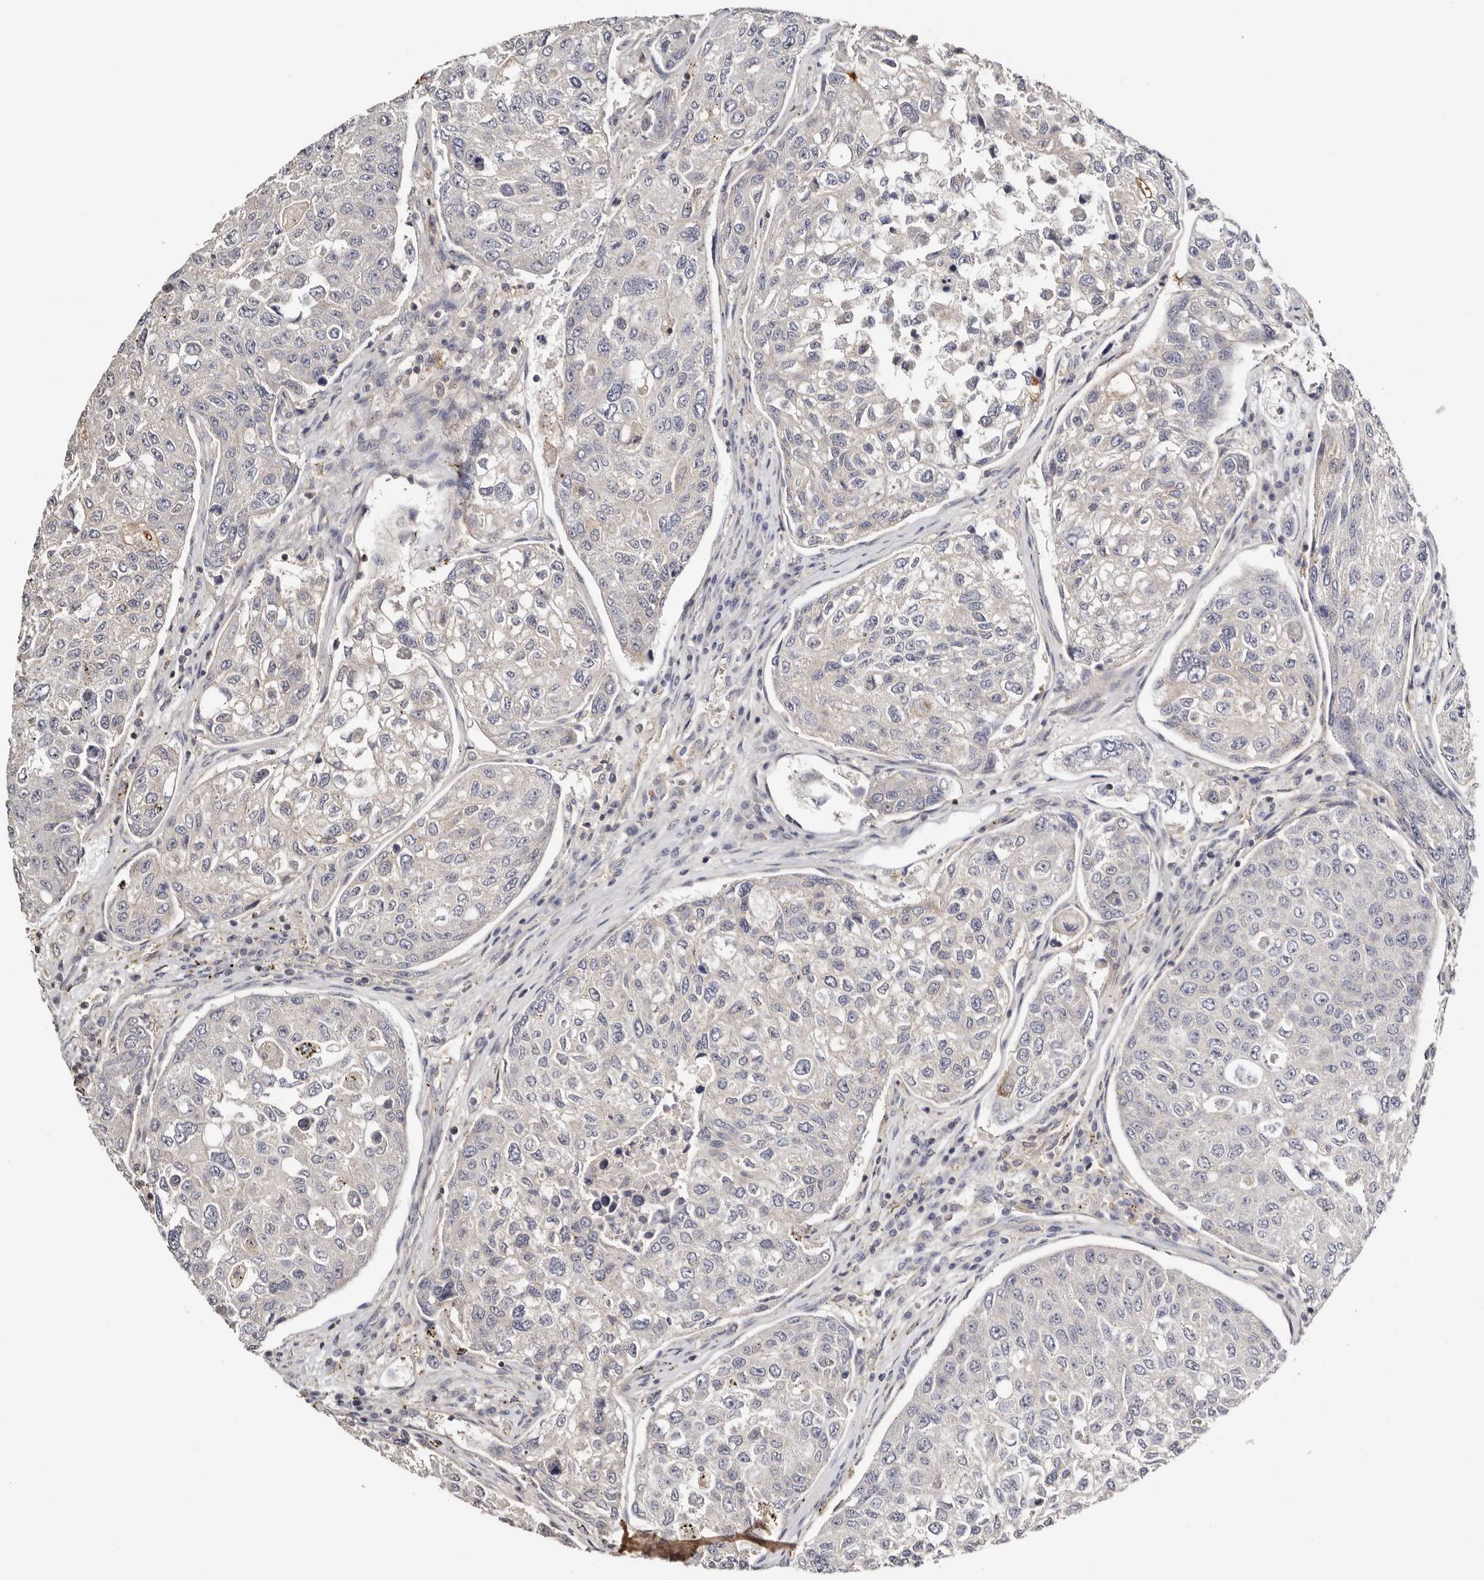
{"staining": {"intensity": "weak", "quantity": "<25%", "location": "cytoplasmic/membranous"}, "tissue": "urothelial cancer", "cell_type": "Tumor cells", "image_type": "cancer", "snomed": [{"axis": "morphology", "description": "Urothelial carcinoma, High grade"}, {"axis": "topography", "description": "Lymph node"}, {"axis": "topography", "description": "Urinary bladder"}], "caption": "The image displays no significant staining in tumor cells of high-grade urothelial carcinoma.", "gene": "S100A14", "patient": {"sex": "male", "age": 51}}